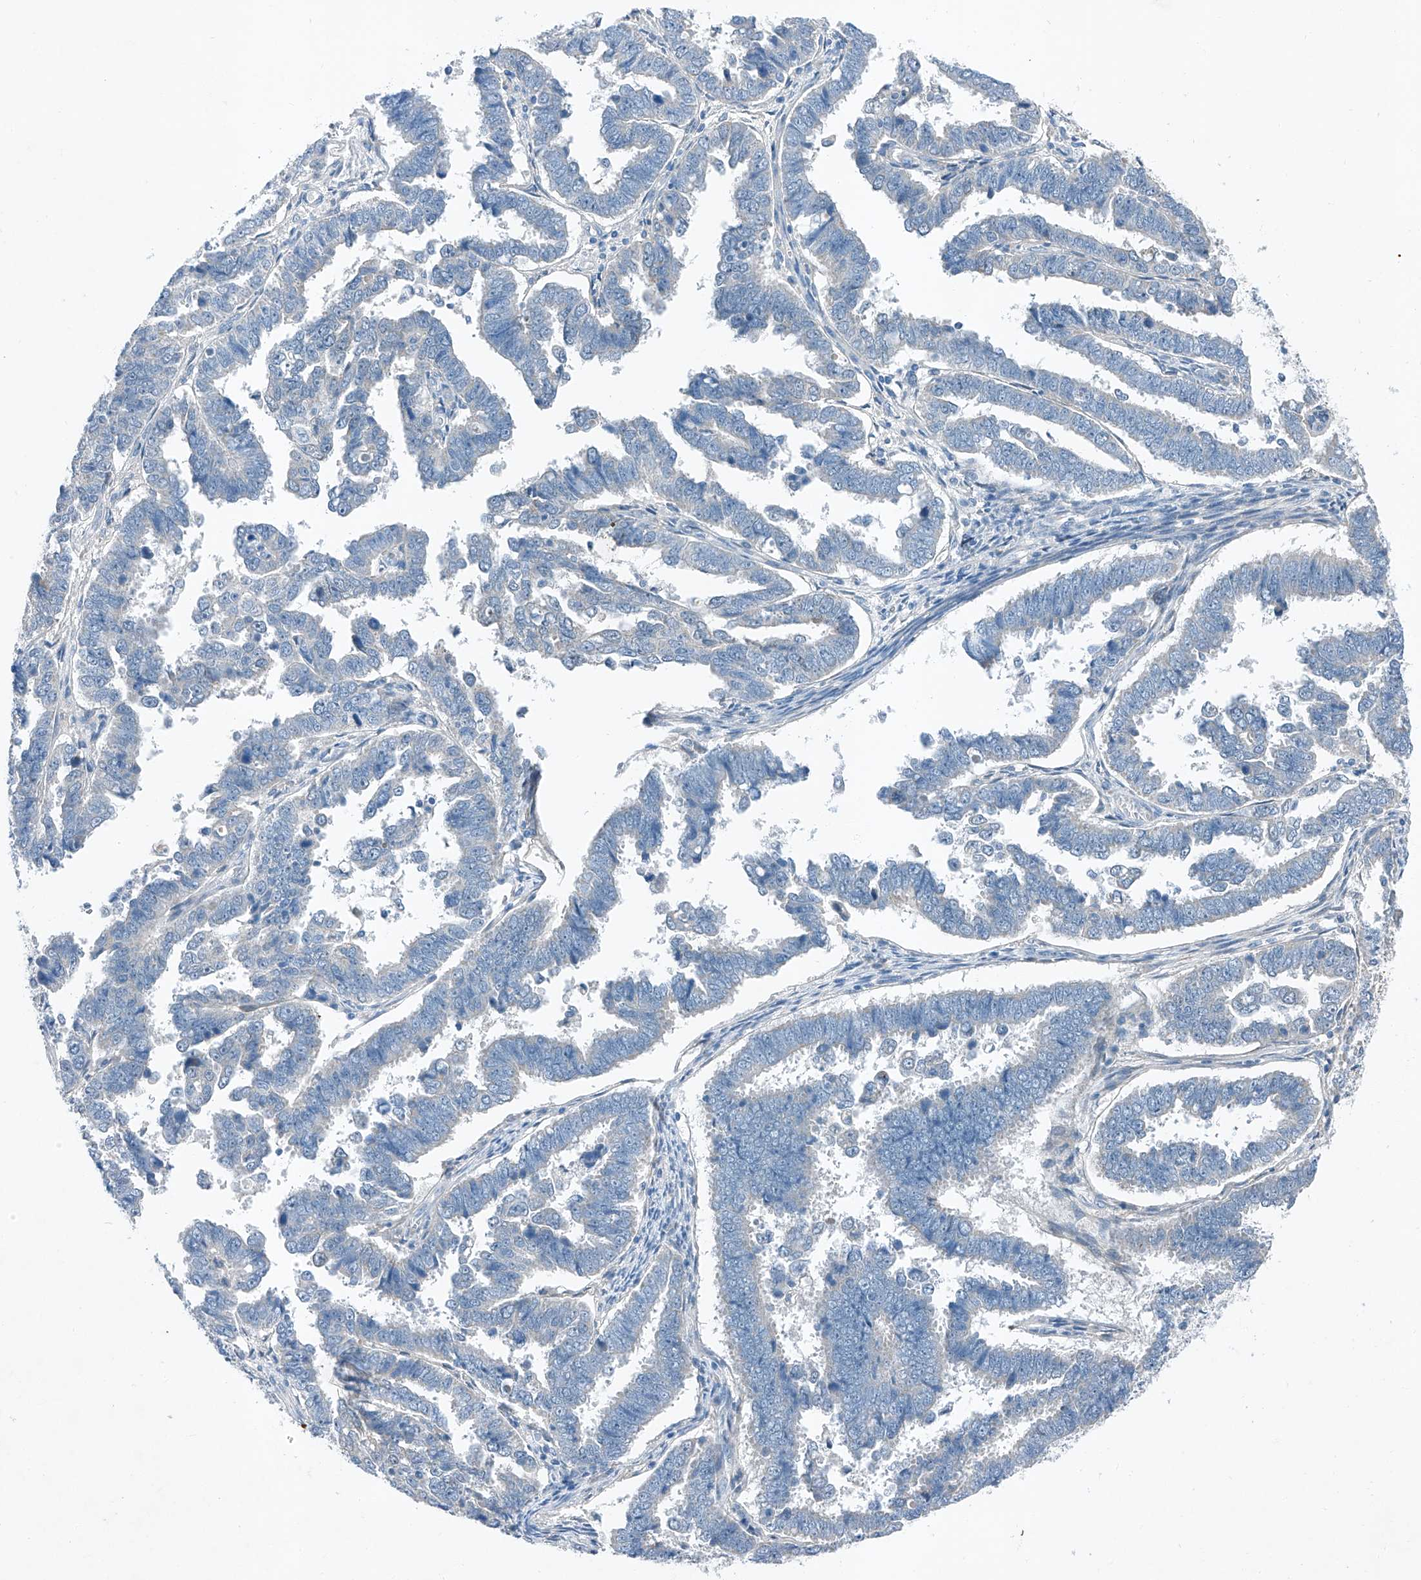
{"staining": {"intensity": "negative", "quantity": "none", "location": "none"}, "tissue": "endometrial cancer", "cell_type": "Tumor cells", "image_type": "cancer", "snomed": [{"axis": "morphology", "description": "Adenocarcinoma, NOS"}, {"axis": "topography", "description": "Endometrium"}], "caption": "Human endometrial cancer (adenocarcinoma) stained for a protein using IHC reveals no positivity in tumor cells.", "gene": "MDGA1", "patient": {"sex": "female", "age": 75}}